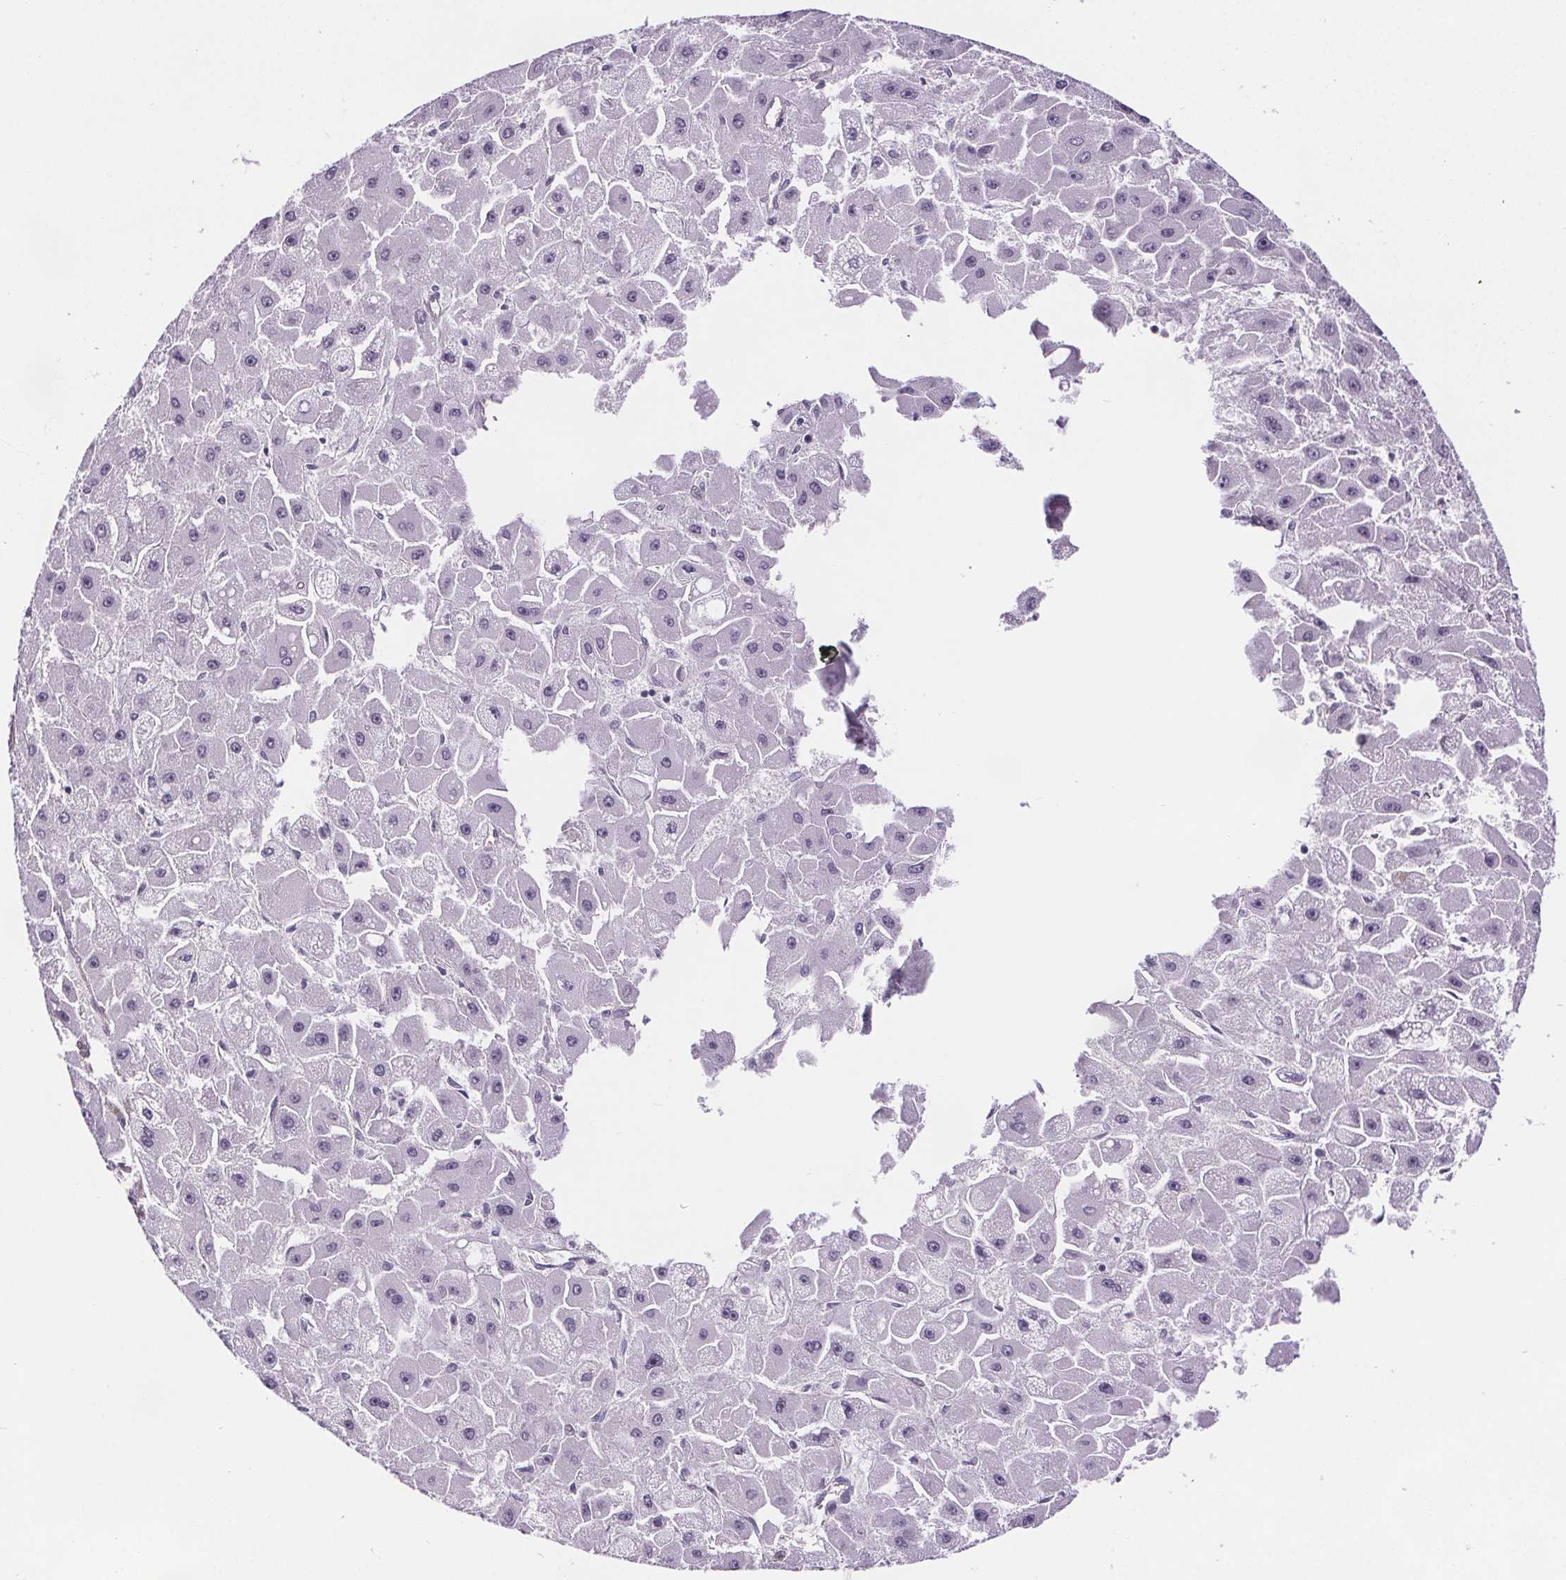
{"staining": {"intensity": "negative", "quantity": "none", "location": "none"}, "tissue": "liver cancer", "cell_type": "Tumor cells", "image_type": "cancer", "snomed": [{"axis": "morphology", "description": "Carcinoma, Hepatocellular, NOS"}, {"axis": "topography", "description": "Liver"}], "caption": "IHC photomicrograph of neoplastic tissue: human liver cancer (hepatocellular carcinoma) stained with DAB reveals no significant protein staining in tumor cells.", "gene": "TTC12", "patient": {"sex": "female", "age": 25}}